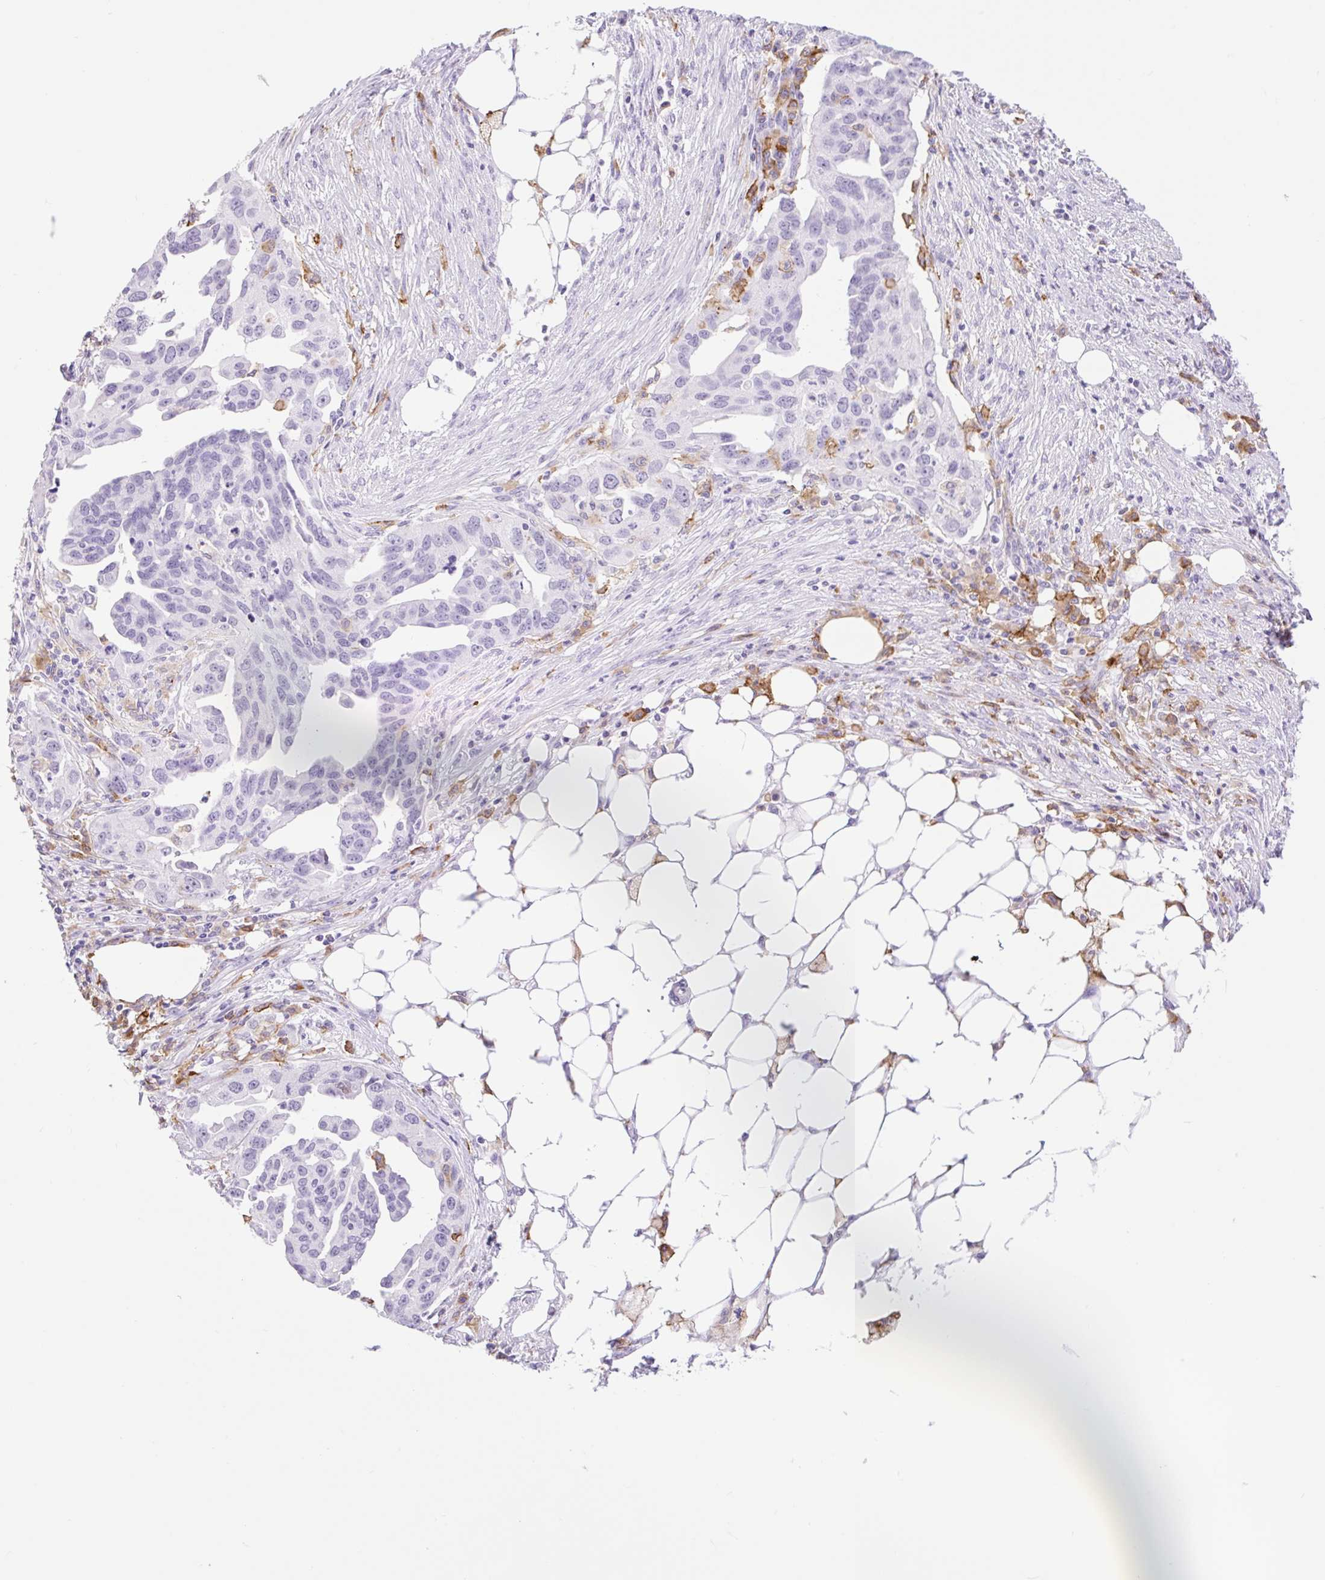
{"staining": {"intensity": "negative", "quantity": "none", "location": "none"}, "tissue": "ovarian cancer", "cell_type": "Tumor cells", "image_type": "cancer", "snomed": [{"axis": "morphology", "description": "Carcinoma, endometroid"}, {"axis": "morphology", "description": "Cystadenocarcinoma, serous, NOS"}, {"axis": "topography", "description": "Ovary"}], "caption": "Histopathology image shows no significant protein expression in tumor cells of ovarian cancer (endometroid carcinoma).", "gene": "SIGLEC1", "patient": {"sex": "female", "age": 45}}